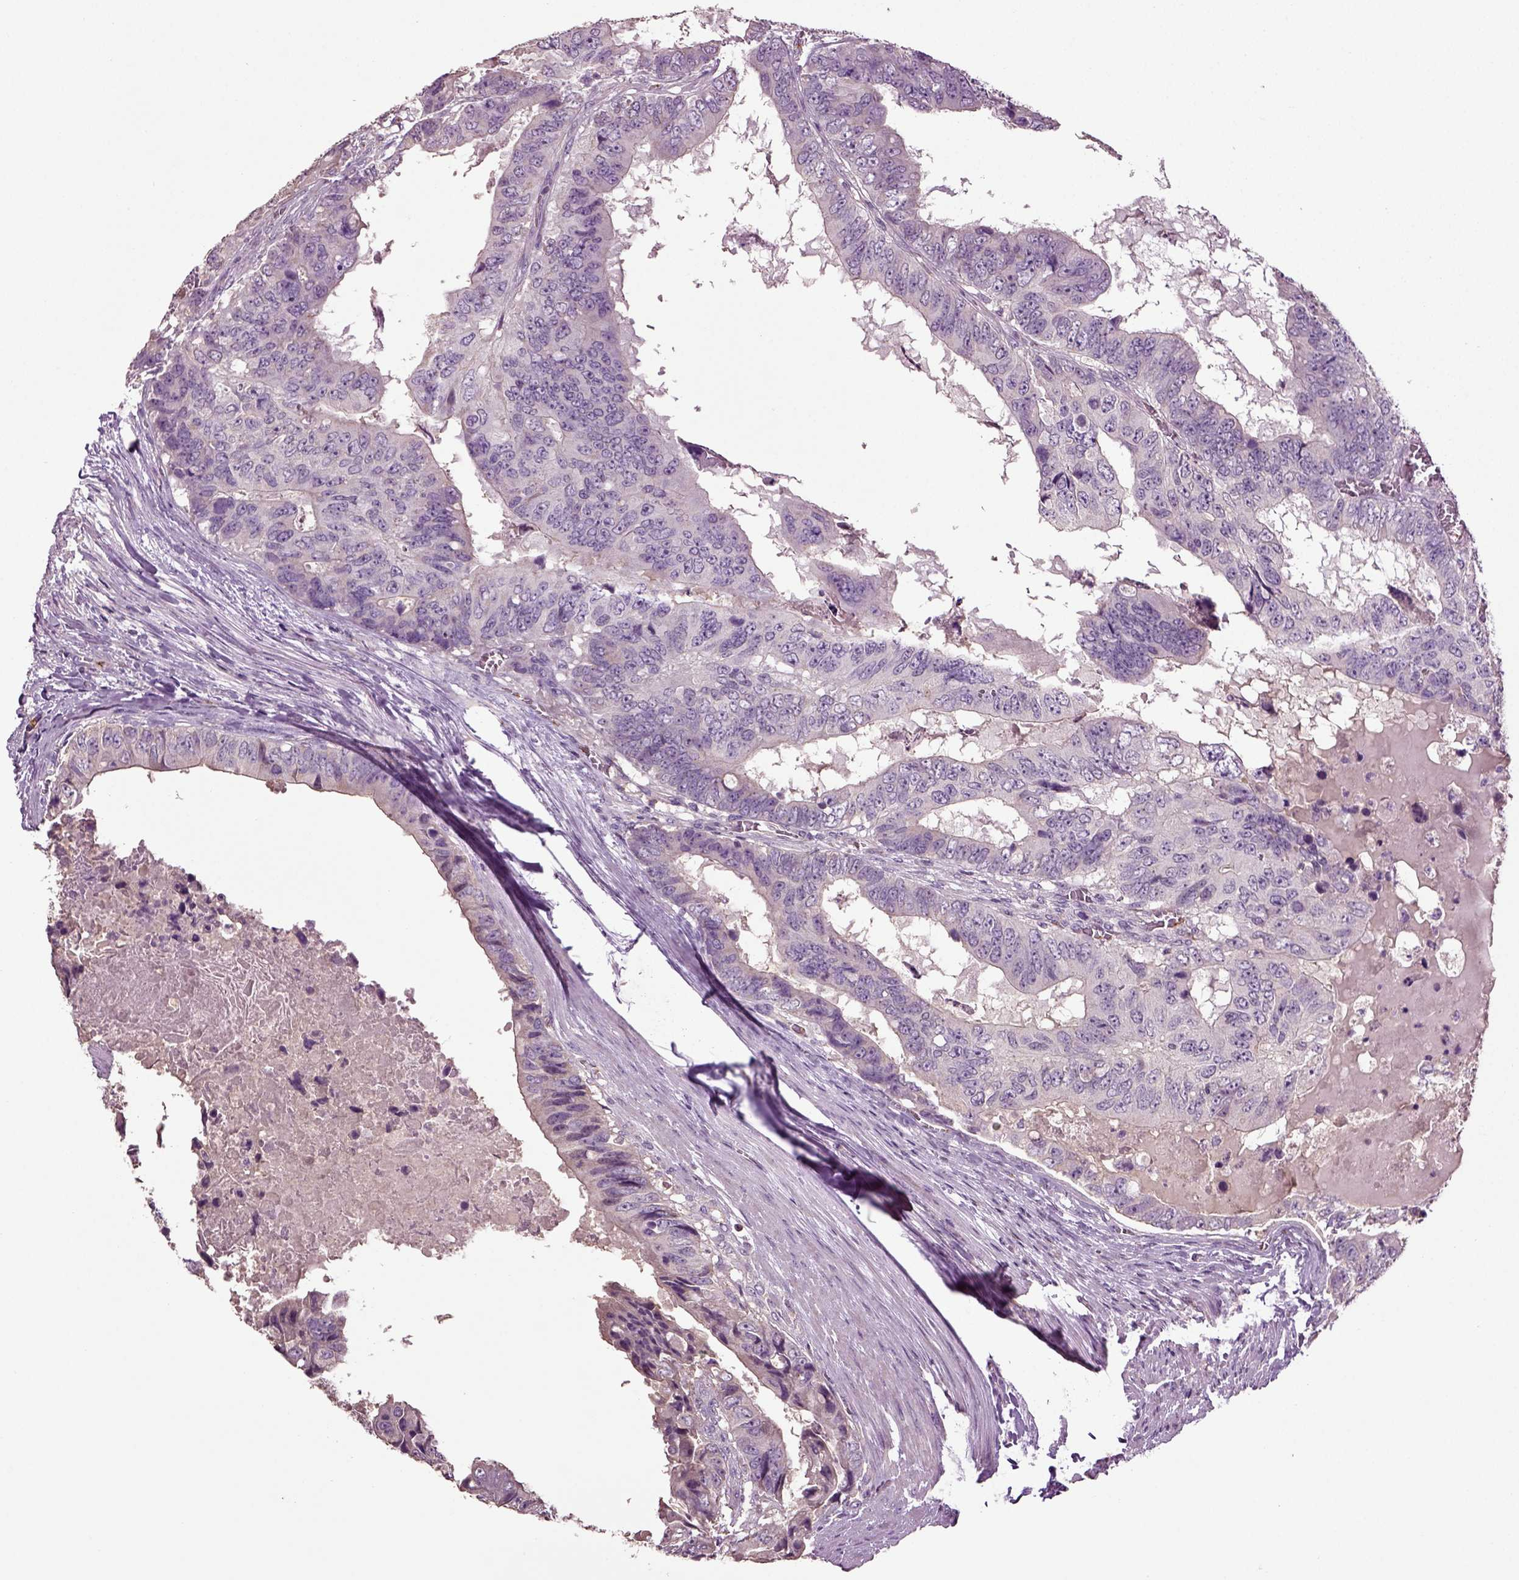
{"staining": {"intensity": "negative", "quantity": "none", "location": "none"}, "tissue": "colorectal cancer", "cell_type": "Tumor cells", "image_type": "cancer", "snomed": [{"axis": "morphology", "description": "Adenocarcinoma, NOS"}, {"axis": "topography", "description": "Colon"}], "caption": "Tumor cells are negative for brown protein staining in colorectal cancer. Brightfield microscopy of immunohistochemistry (IHC) stained with DAB (brown) and hematoxylin (blue), captured at high magnification.", "gene": "DEFB118", "patient": {"sex": "male", "age": 79}}